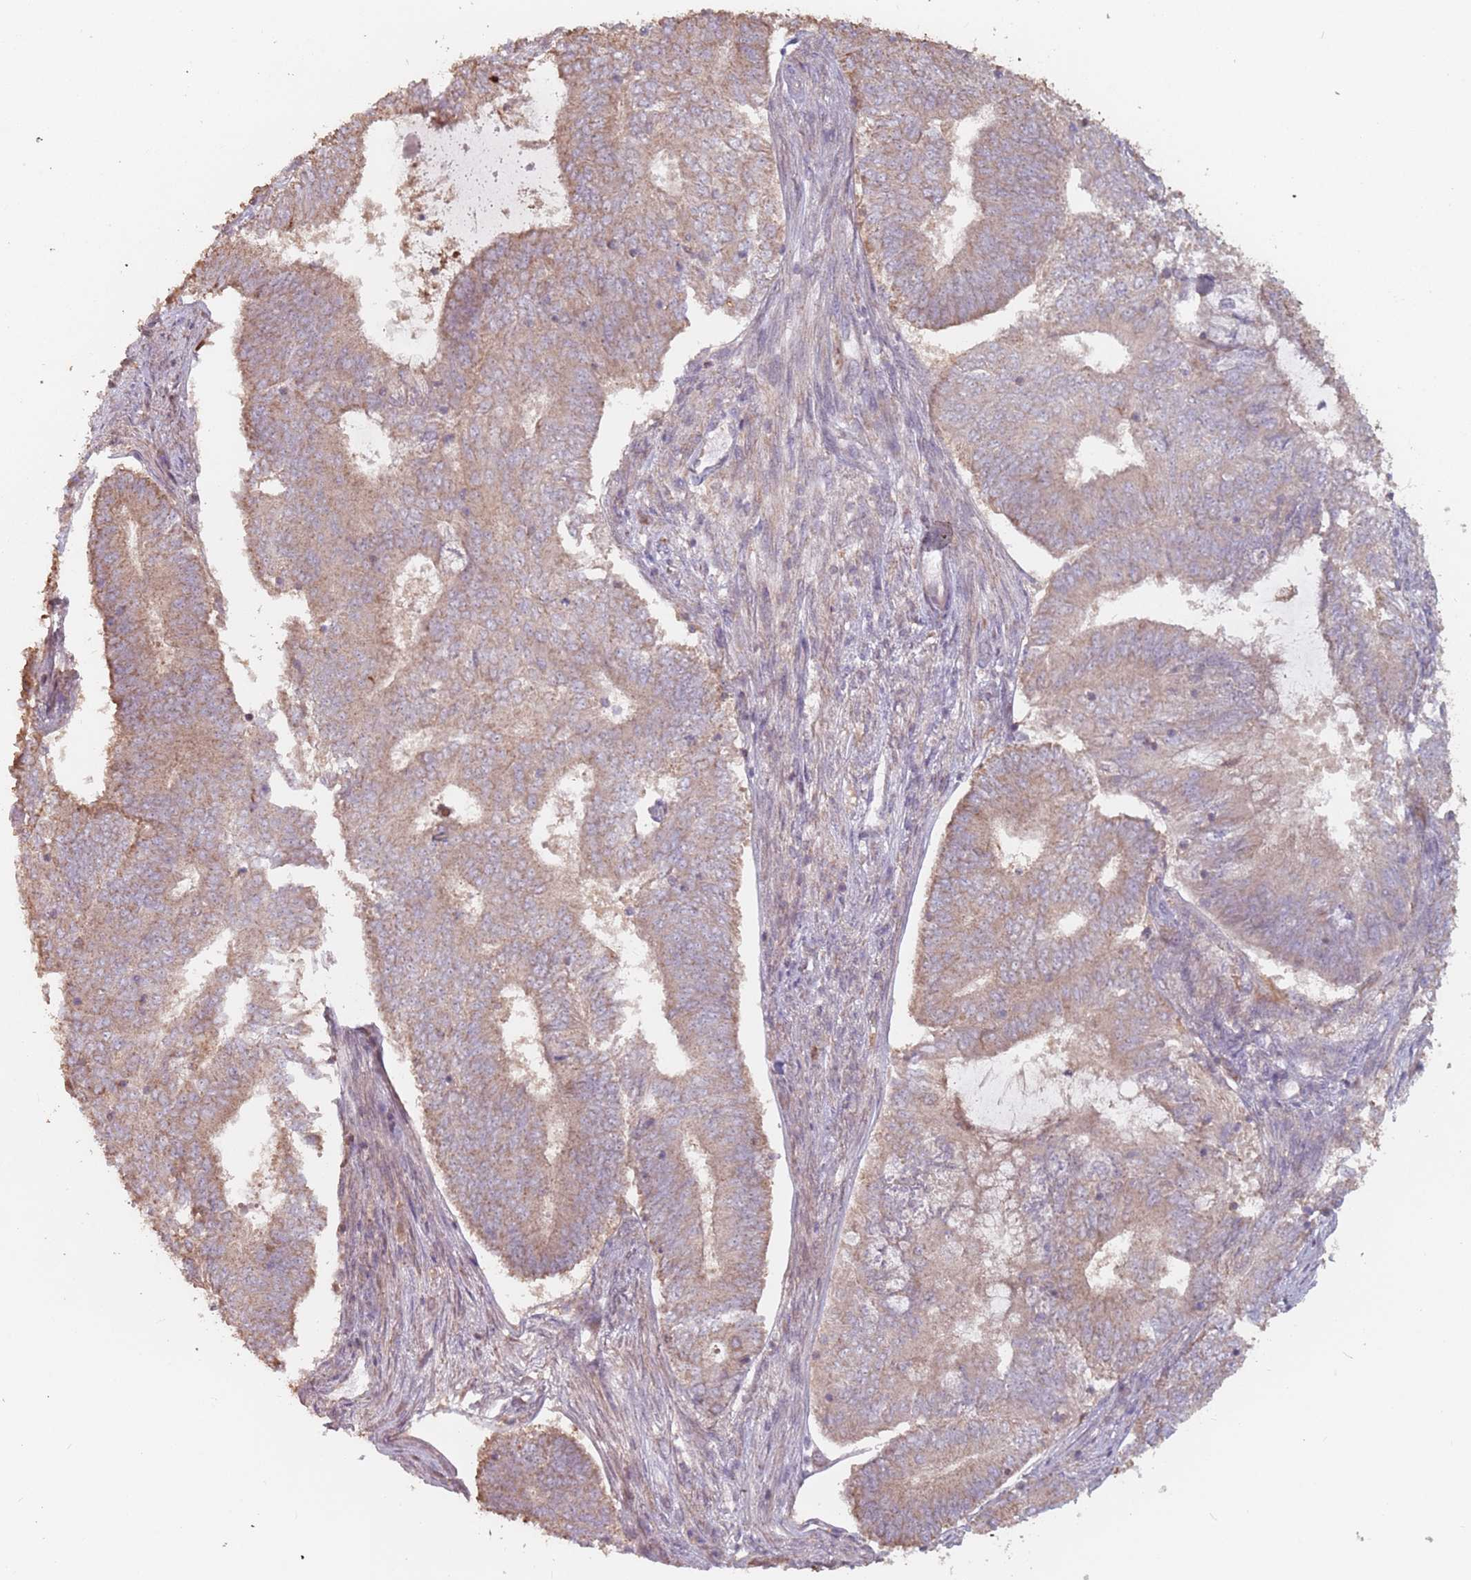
{"staining": {"intensity": "moderate", "quantity": ">75%", "location": "cytoplasmic/membranous"}, "tissue": "endometrial cancer", "cell_type": "Tumor cells", "image_type": "cancer", "snomed": [{"axis": "morphology", "description": "Adenocarcinoma, NOS"}, {"axis": "topography", "description": "Endometrium"}], "caption": "Immunohistochemistry (IHC) photomicrograph of human endometrial adenocarcinoma stained for a protein (brown), which demonstrates medium levels of moderate cytoplasmic/membranous positivity in approximately >75% of tumor cells.", "gene": "VPS52", "patient": {"sex": "female", "age": 62}}